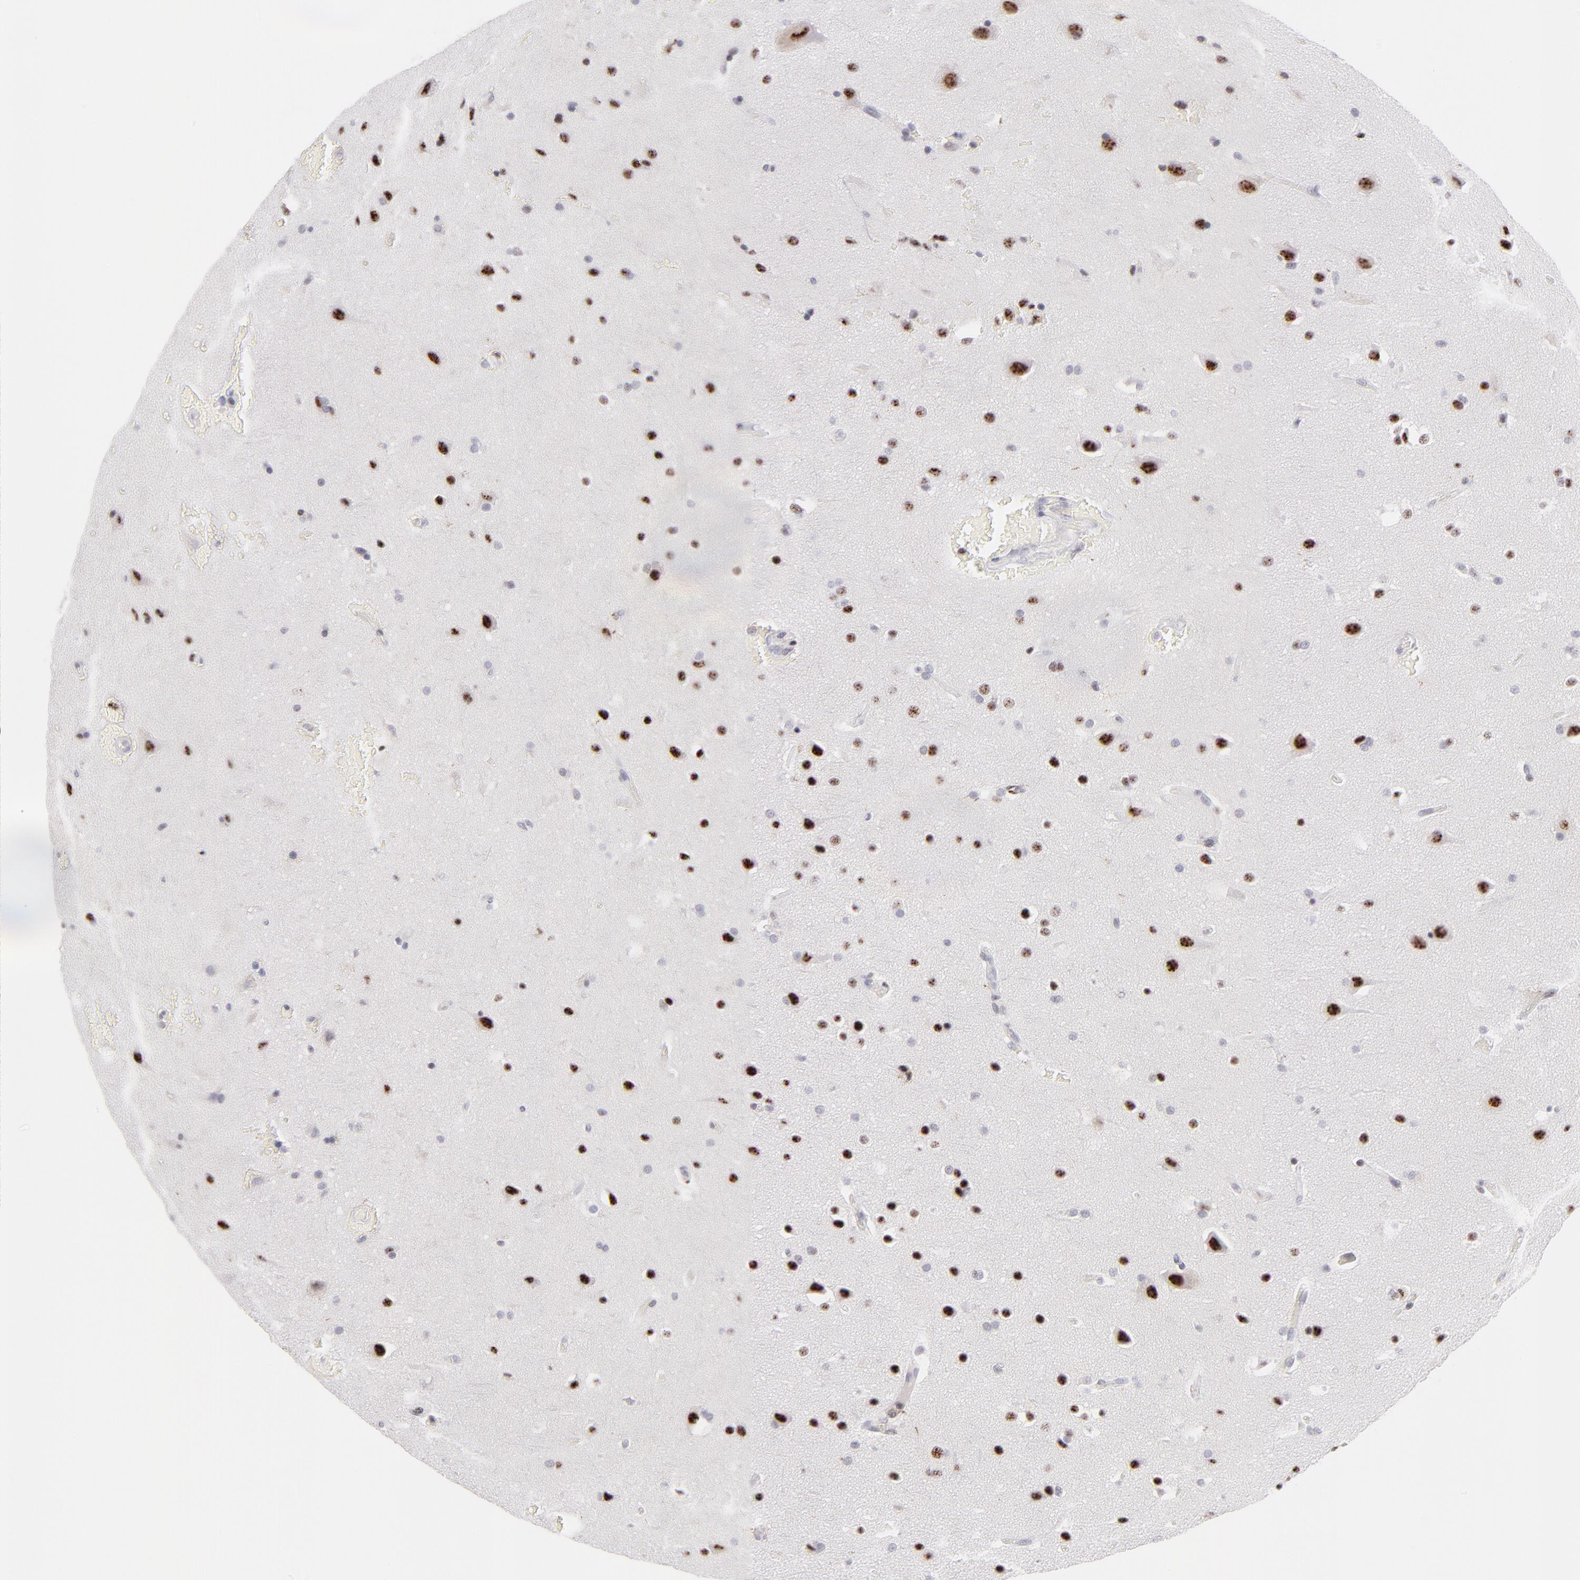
{"staining": {"intensity": "strong", "quantity": ">75%", "location": "nuclear"}, "tissue": "glioma", "cell_type": "Tumor cells", "image_type": "cancer", "snomed": [{"axis": "morphology", "description": "Glioma, malignant, Low grade"}, {"axis": "topography", "description": "Cerebral cortex"}], "caption": "Immunohistochemistry of human glioma exhibits high levels of strong nuclear expression in about >75% of tumor cells.", "gene": "CDC25C", "patient": {"sex": "female", "age": 47}}